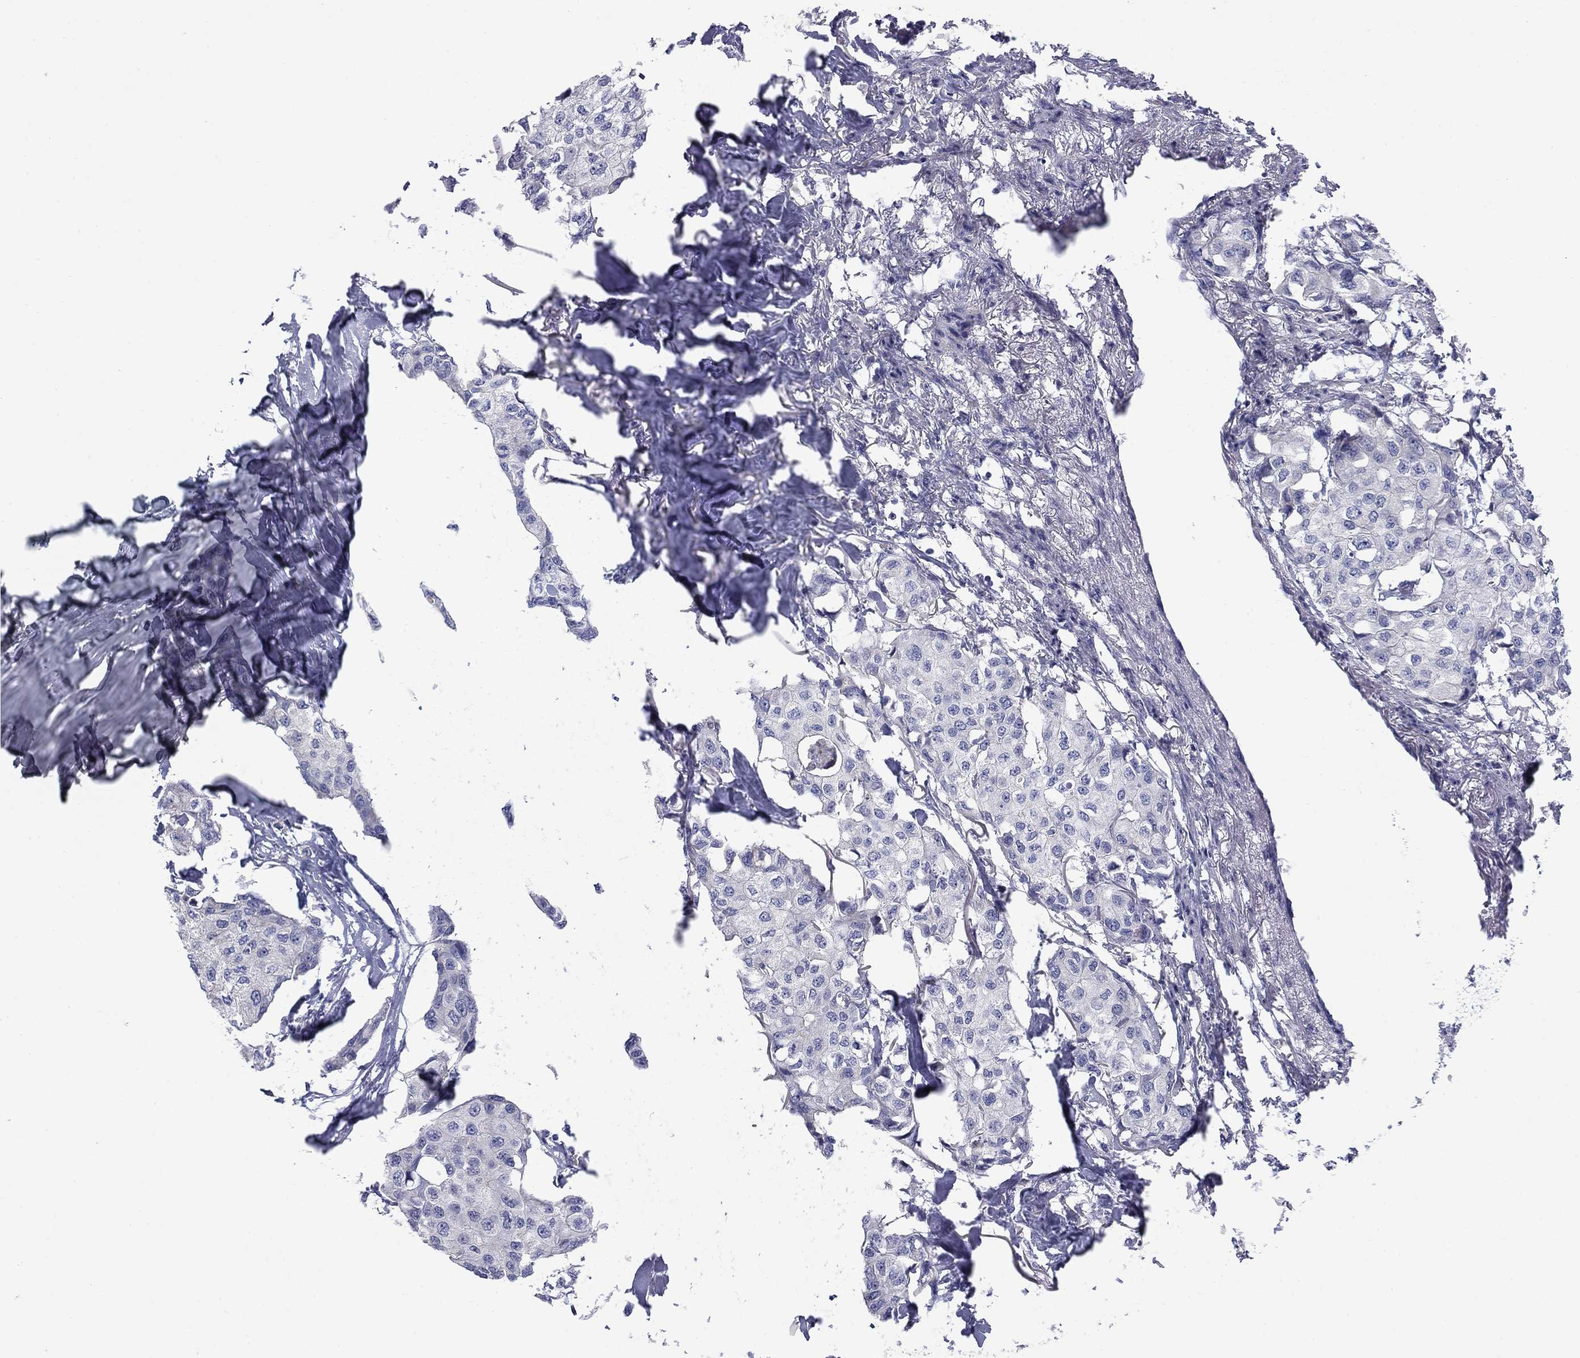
{"staining": {"intensity": "negative", "quantity": "none", "location": "none"}, "tissue": "breast cancer", "cell_type": "Tumor cells", "image_type": "cancer", "snomed": [{"axis": "morphology", "description": "Duct carcinoma"}, {"axis": "topography", "description": "Breast"}], "caption": "Human breast intraductal carcinoma stained for a protein using immunohistochemistry reveals no positivity in tumor cells.", "gene": "FRK", "patient": {"sex": "female", "age": 80}}